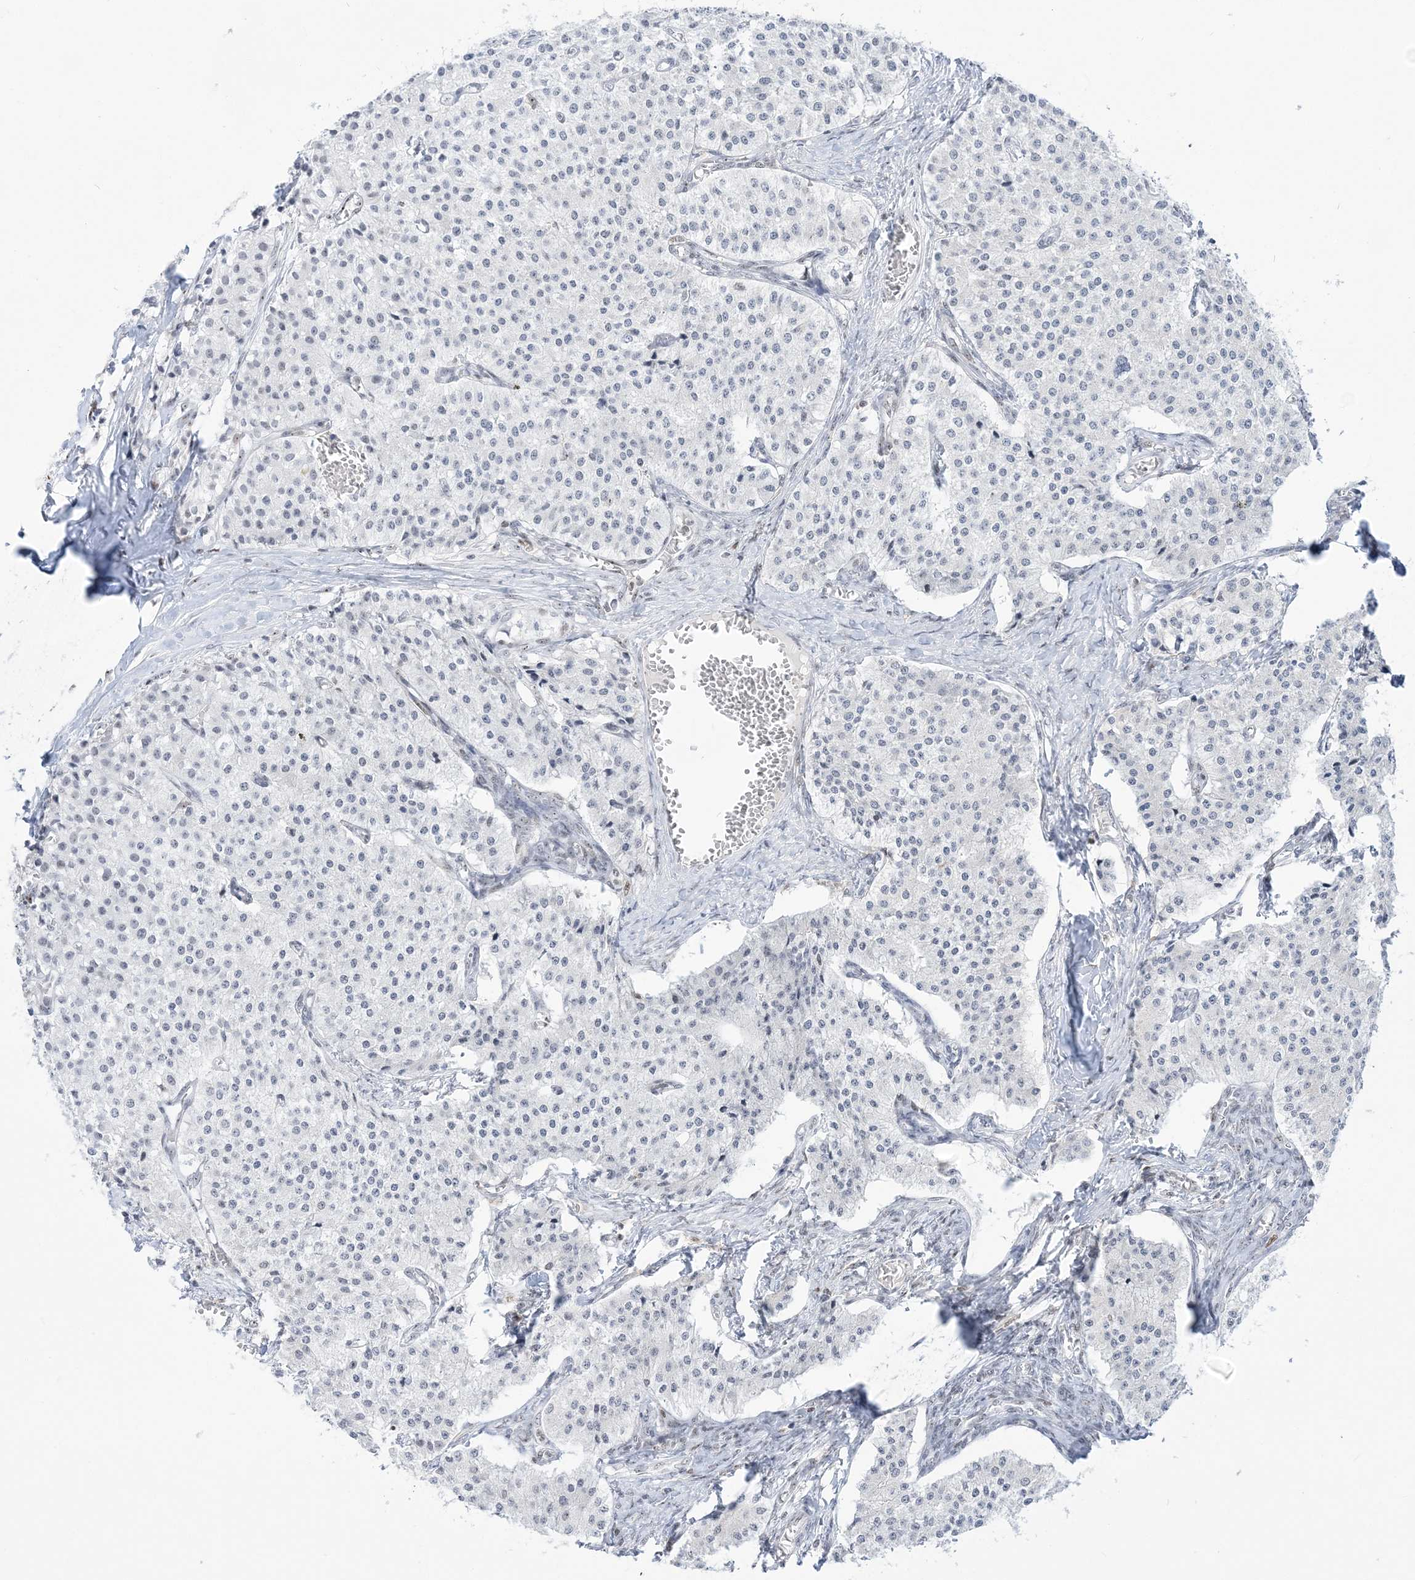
{"staining": {"intensity": "negative", "quantity": "none", "location": "none"}, "tissue": "carcinoid", "cell_type": "Tumor cells", "image_type": "cancer", "snomed": [{"axis": "morphology", "description": "Carcinoid, malignant, NOS"}, {"axis": "topography", "description": "Colon"}], "caption": "Malignant carcinoid was stained to show a protein in brown. There is no significant expression in tumor cells. (DAB (3,3'-diaminobenzidine) immunohistochemistry (IHC) visualized using brightfield microscopy, high magnification).", "gene": "DDX21", "patient": {"sex": "female", "age": 52}}